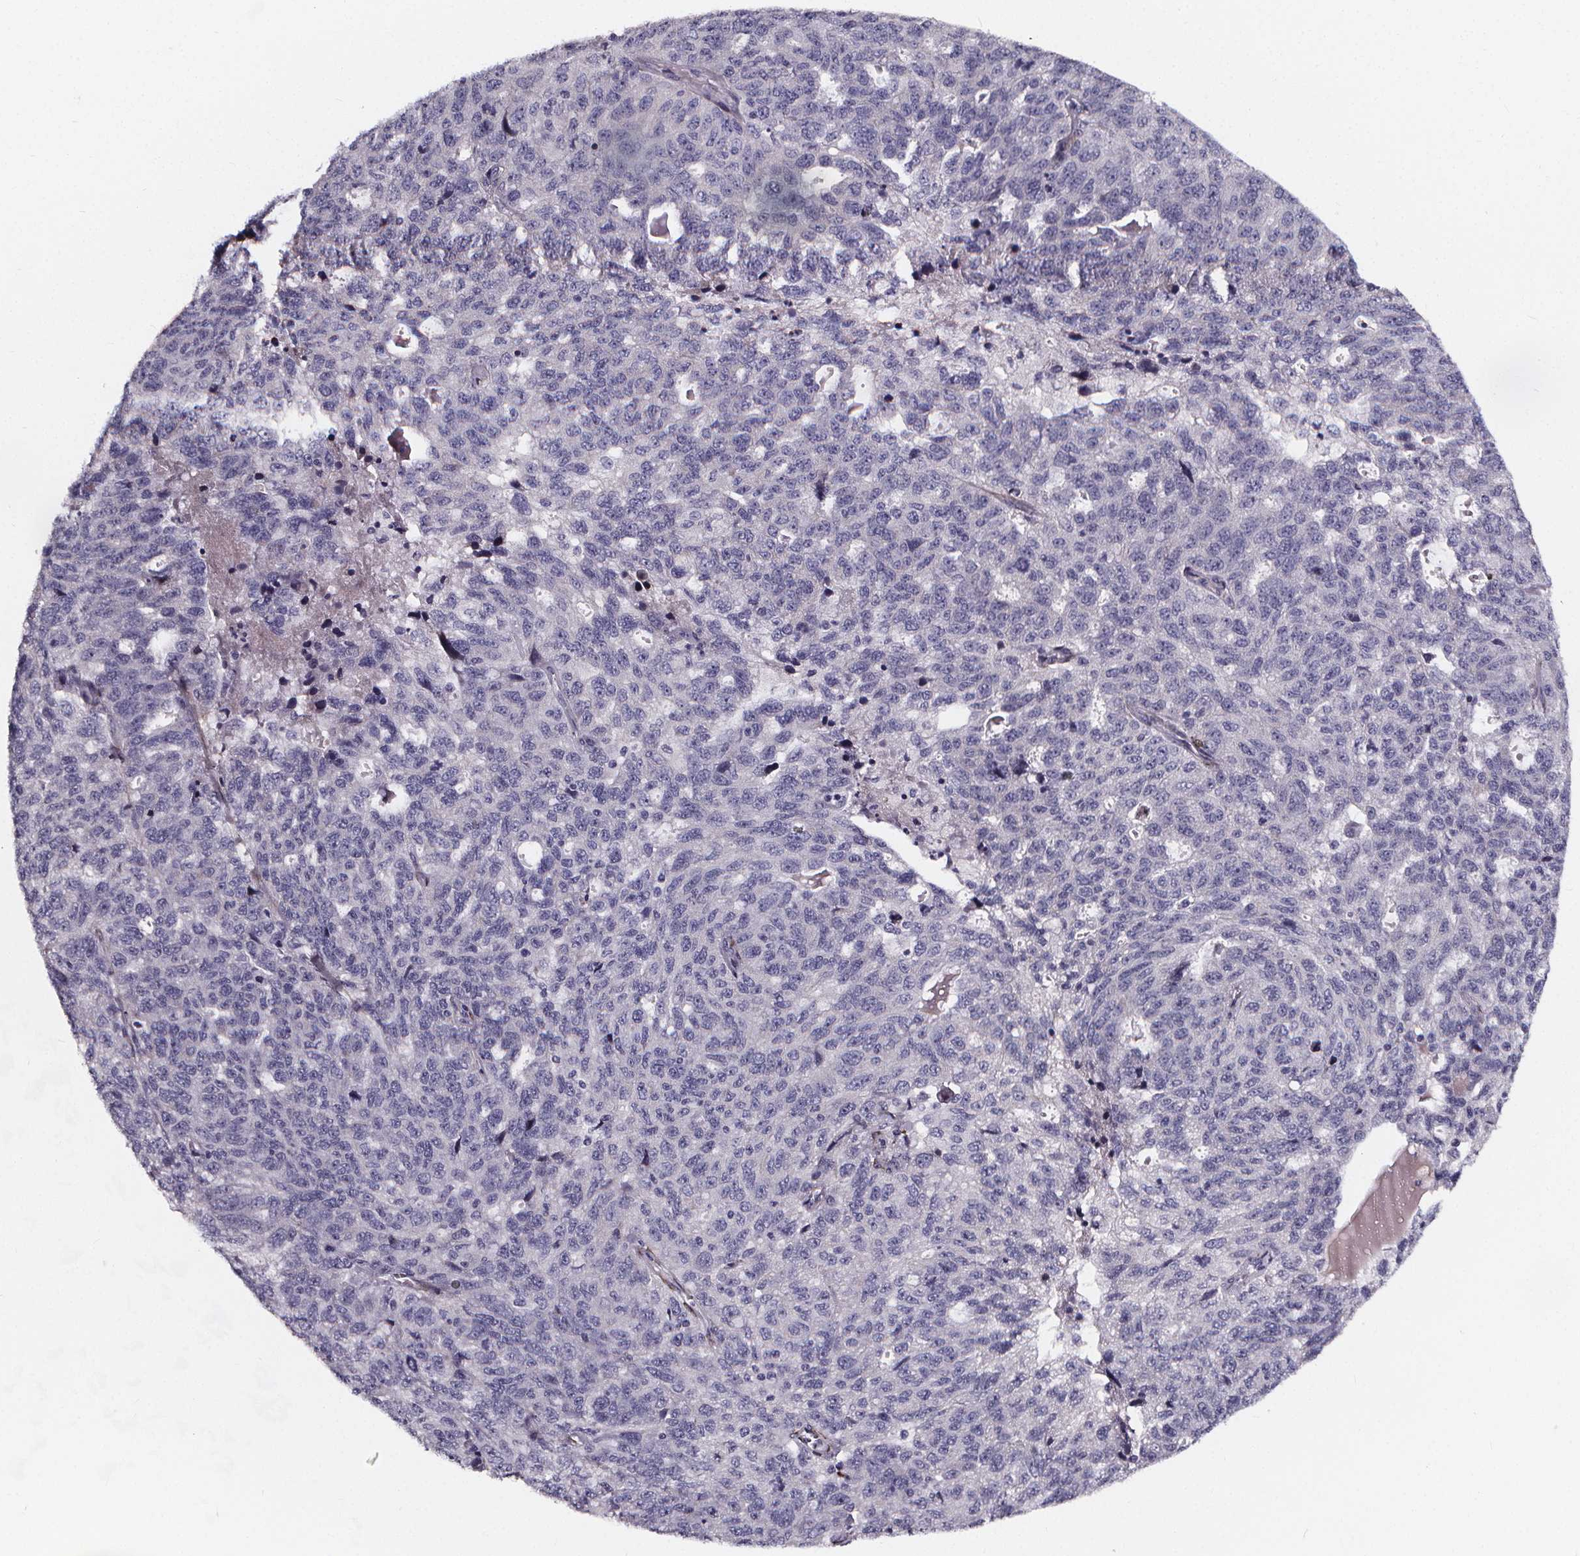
{"staining": {"intensity": "negative", "quantity": "none", "location": "none"}, "tissue": "ovarian cancer", "cell_type": "Tumor cells", "image_type": "cancer", "snomed": [{"axis": "morphology", "description": "Cystadenocarcinoma, serous, NOS"}, {"axis": "topography", "description": "Ovary"}], "caption": "Immunohistochemical staining of ovarian cancer demonstrates no significant positivity in tumor cells. The staining is performed using DAB (3,3'-diaminobenzidine) brown chromogen with nuclei counter-stained in using hematoxylin.", "gene": "AEBP1", "patient": {"sex": "female", "age": 71}}